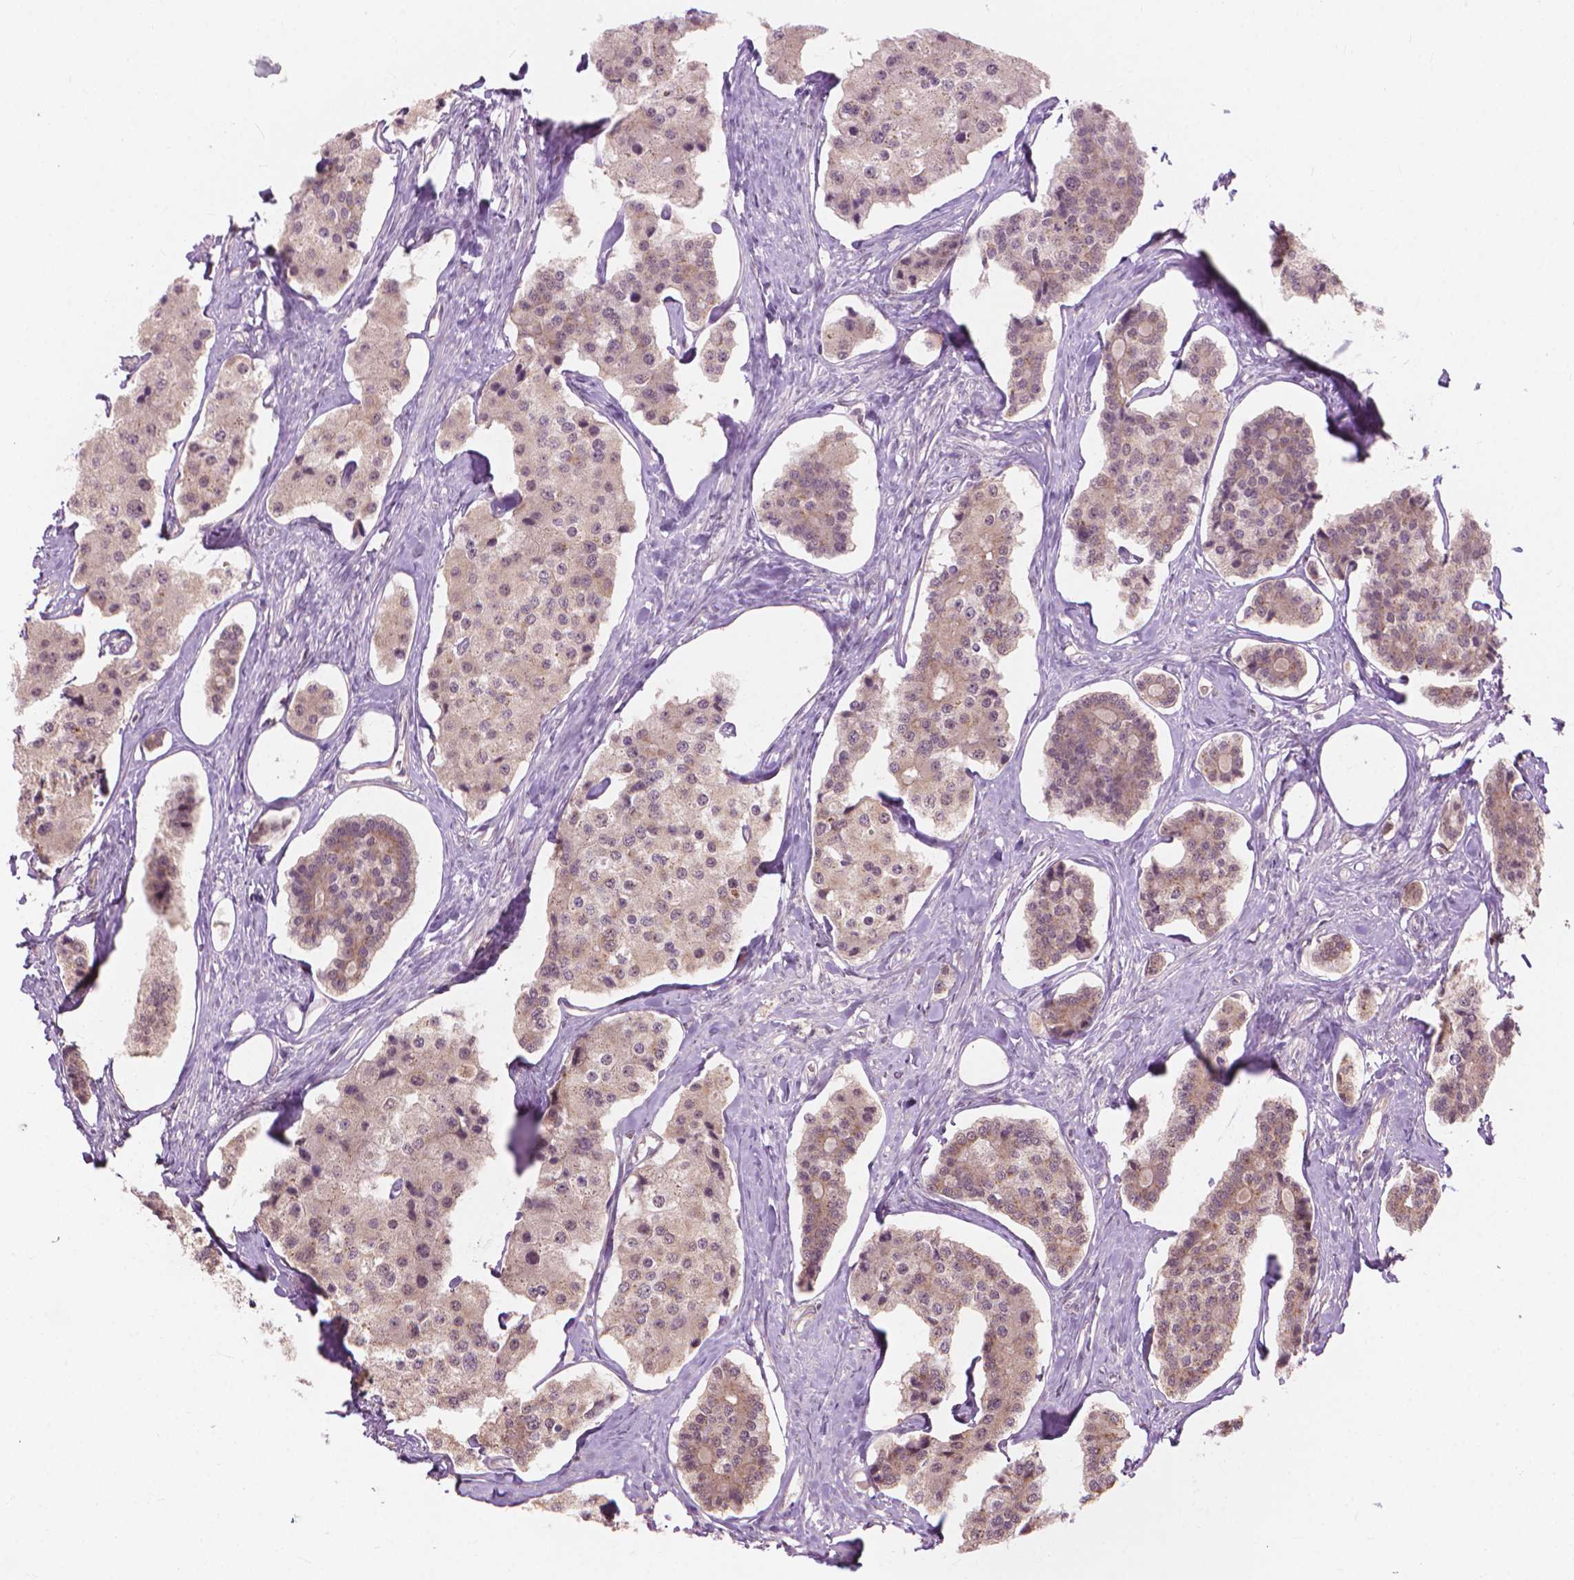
{"staining": {"intensity": "weak", "quantity": ">75%", "location": "cytoplasmic/membranous"}, "tissue": "carcinoid", "cell_type": "Tumor cells", "image_type": "cancer", "snomed": [{"axis": "morphology", "description": "Carcinoid, malignant, NOS"}, {"axis": "topography", "description": "Small intestine"}], "caption": "Approximately >75% of tumor cells in malignant carcinoid show weak cytoplasmic/membranous protein positivity as visualized by brown immunohistochemical staining.", "gene": "SSU72", "patient": {"sex": "female", "age": 65}}